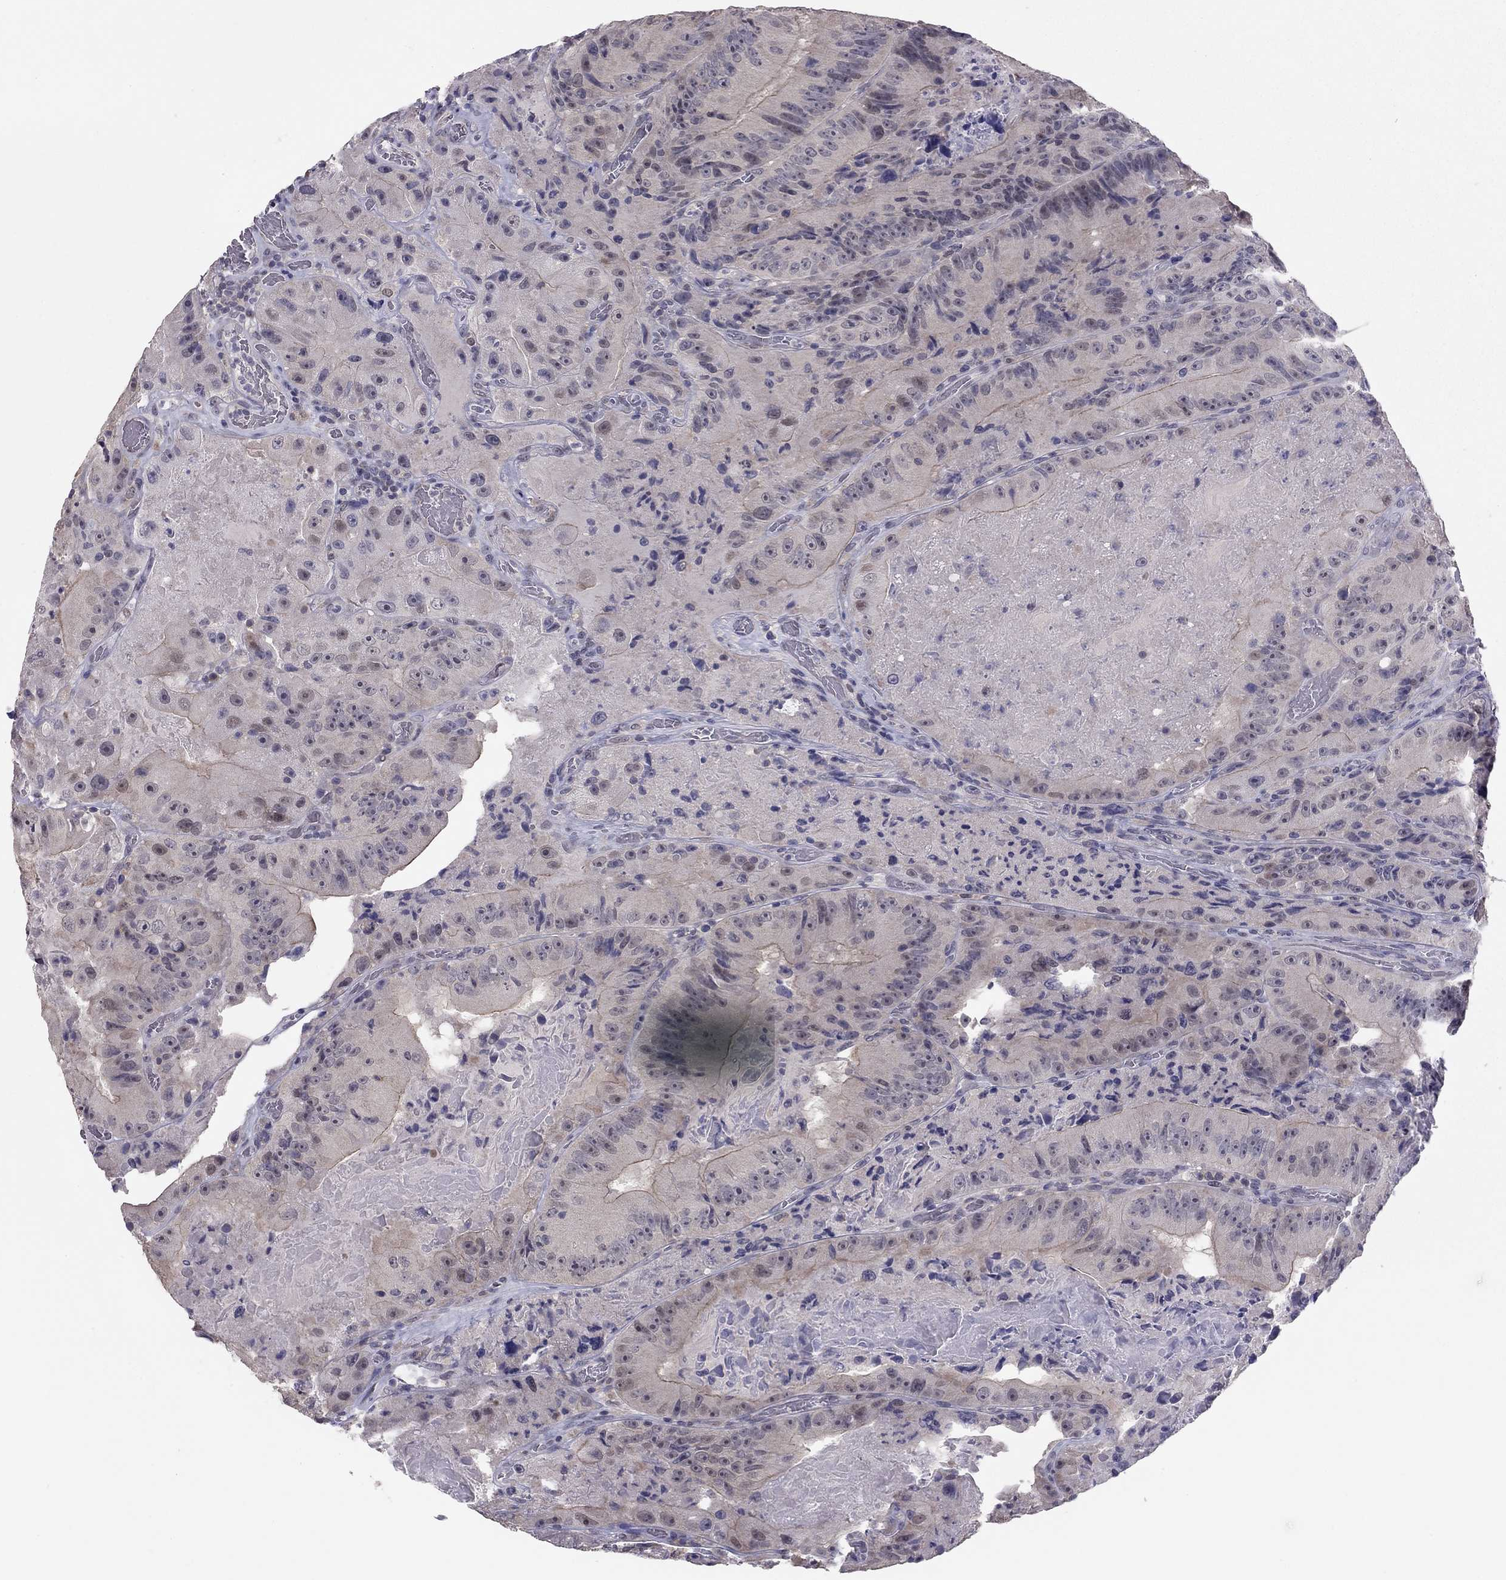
{"staining": {"intensity": "moderate", "quantity": "<25%", "location": "cytoplasmic/membranous"}, "tissue": "colorectal cancer", "cell_type": "Tumor cells", "image_type": "cancer", "snomed": [{"axis": "morphology", "description": "Adenocarcinoma, NOS"}, {"axis": "topography", "description": "Colon"}], "caption": "Moderate cytoplasmic/membranous expression is present in approximately <25% of tumor cells in adenocarcinoma (colorectal).", "gene": "HSF2BP", "patient": {"sex": "female", "age": 86}}